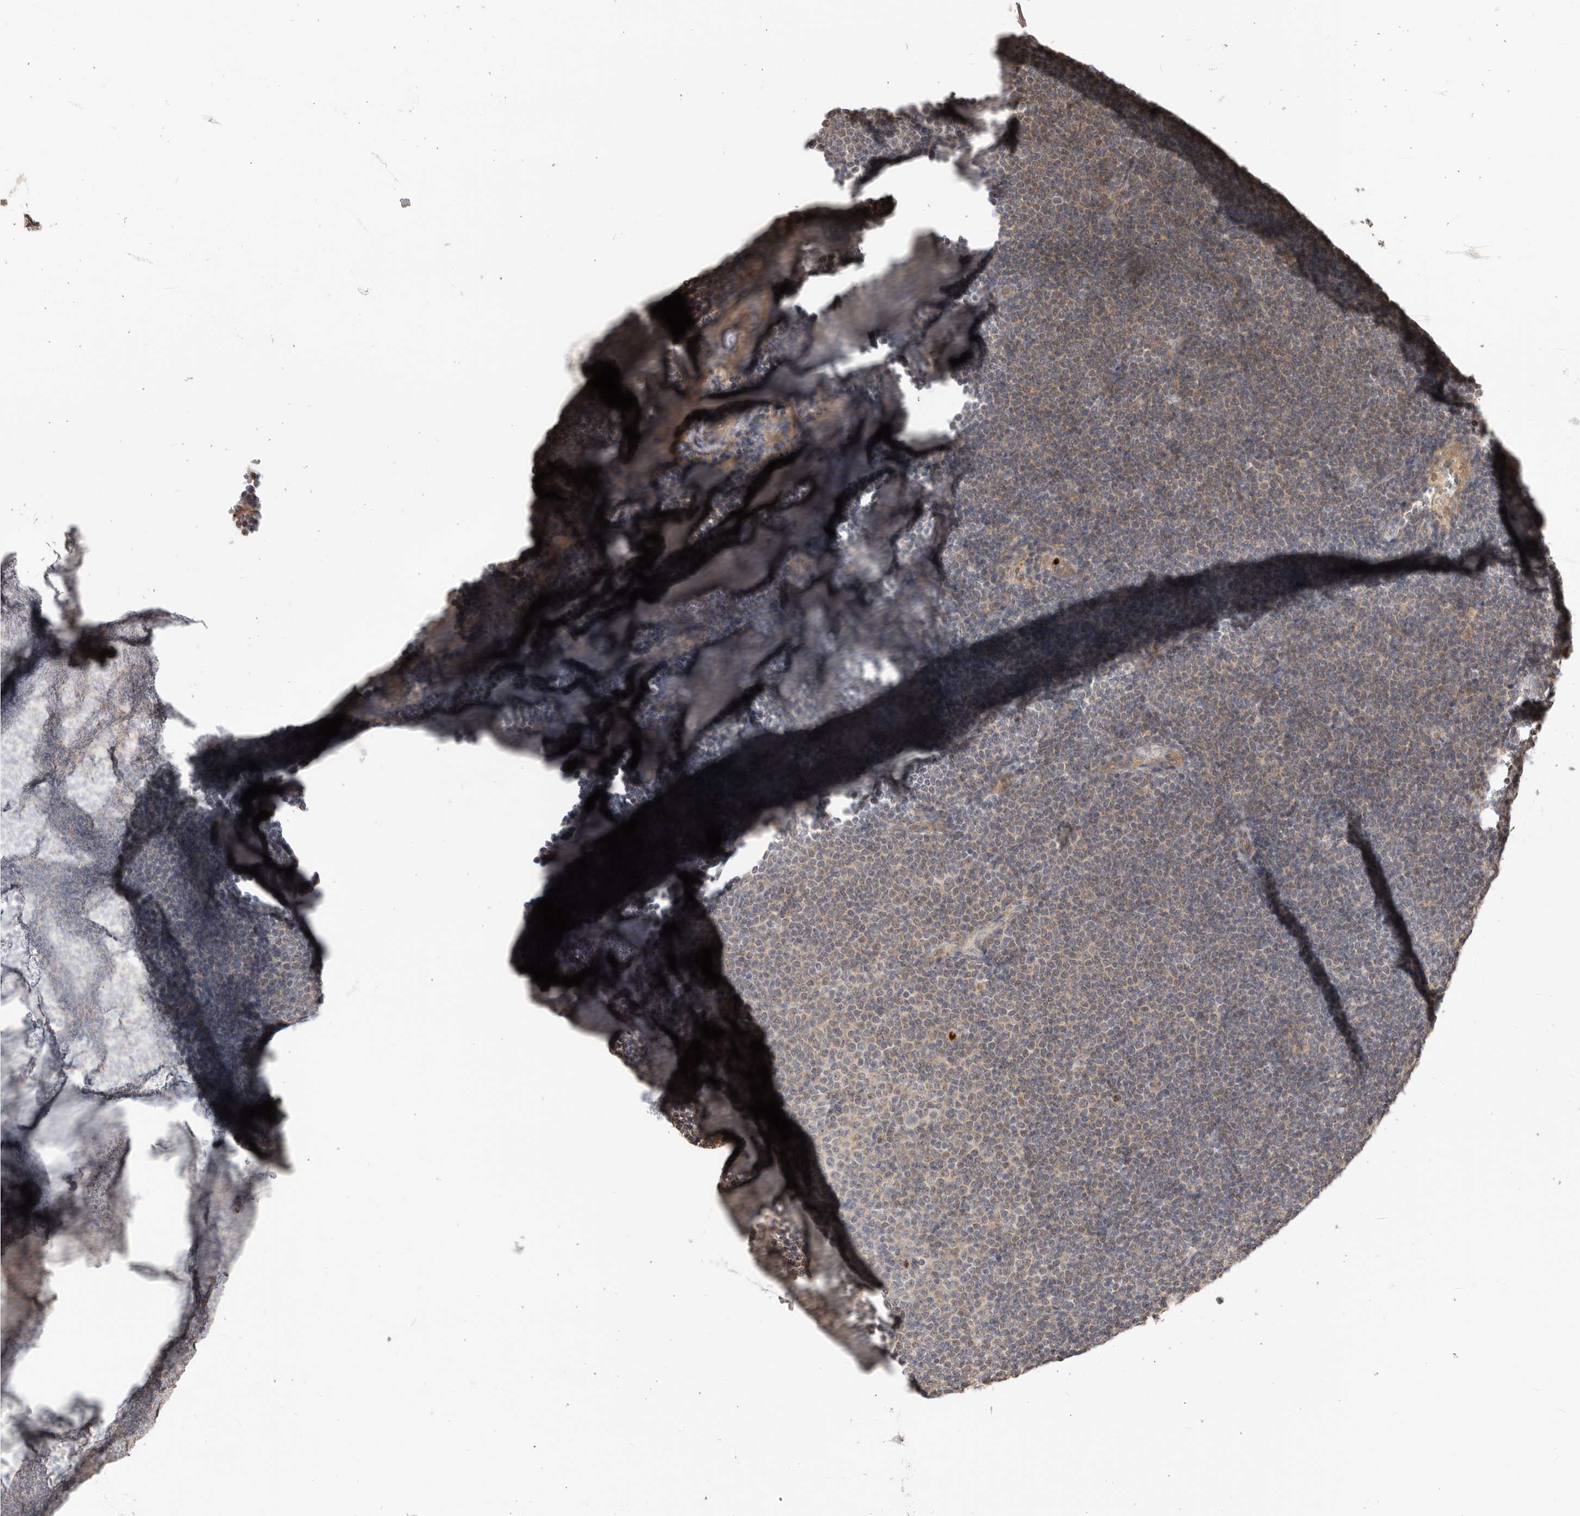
{"staining": {"intensity": "weak", "quantity": "25%-75%", "location": "nuclear"}, "tissue": "lymphoma", "cell_type": "Tumor cells", "image_type": "cancer", "snomed": [{"axis": "morphology", "description": "Malignant lymphoma, non-Hodgkin's type, Low grade"}, {"axis": "topography", "description": "Lymph node"}], "caption": "IHC staining of malignant lymphoma, non-Hodgkin's type (low-grade), which reveals low levels of weak nuclear positivity in approximately 25%-75% of tumor cells indicating weak nuclear protein staining. The staining was performed using DAB (3,3'-diaminobenzidine) (brown) for protein detection and nuclei were counterstained in hematoxylin (blue).", "gene": "DPH7", "patient": {"sex": "female", "age": 53}}